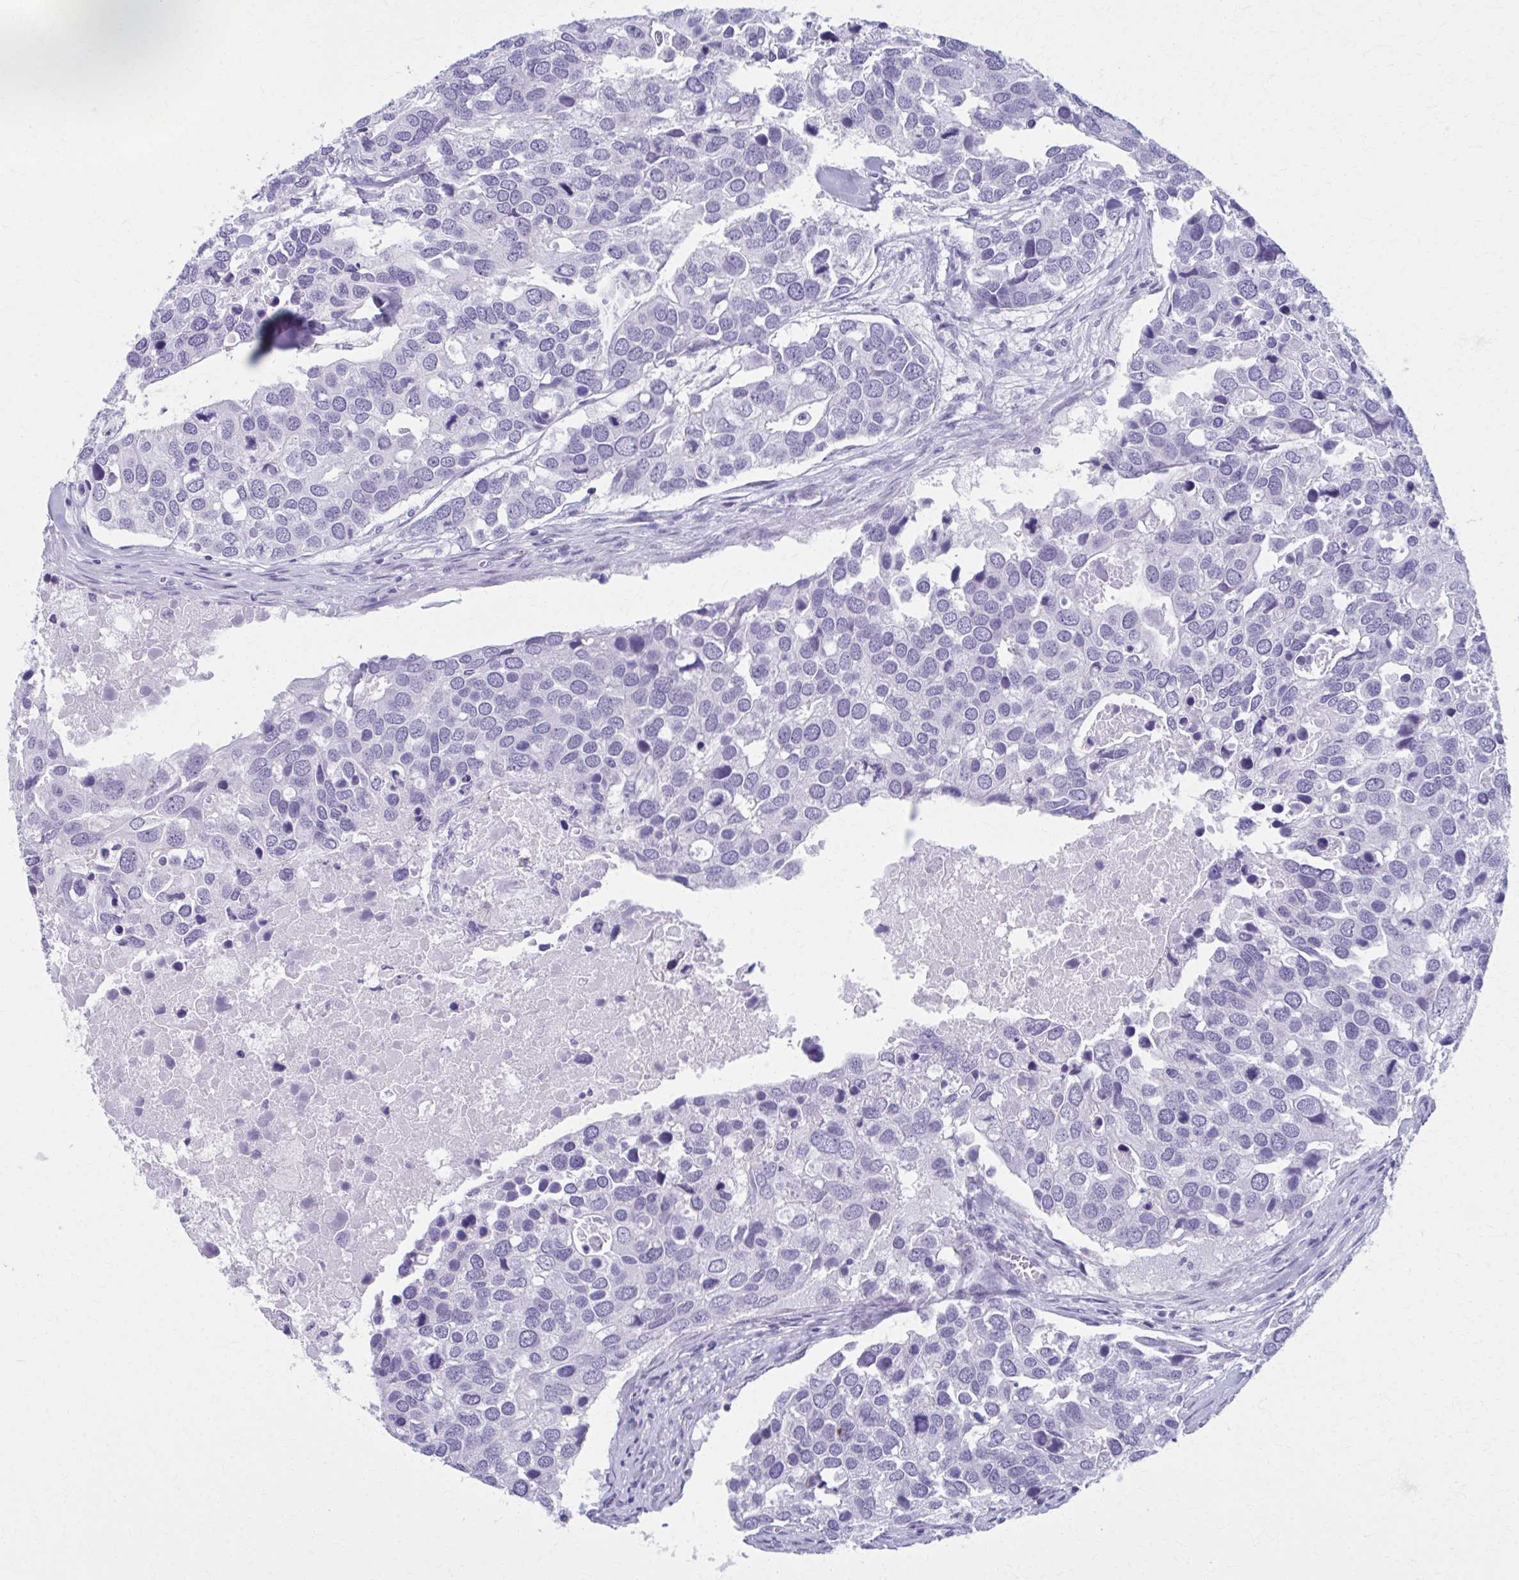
{"staining": {"intensity": "negative", "quantity": "none", "location": "none"}, "tissue": "breast cancer", "cell_type": "Tumor cells", "image_type": "cancer", "snomed": [{"axis": "morphology", "description": "Duct carcinoma"}, {"axis": "topography", "description": "Breast"}], "caption": "High magnification brightfield microscopy of invasive ductal carcinoma (breast) stained with DAB (3,3'-diaminobenzidine) (brown) and counterstained with hematoxylin (blue): tumor cells show no significant staining. Brightfield microscopy of immunohistochemistry (IHC) stained with DAB (3,3'-diaminobenzidine) (brown) and hematoxylin (blue), captured at high magnification.", "gene": "MPLKIP", "patient": {"sex": "female", "age": 83}}